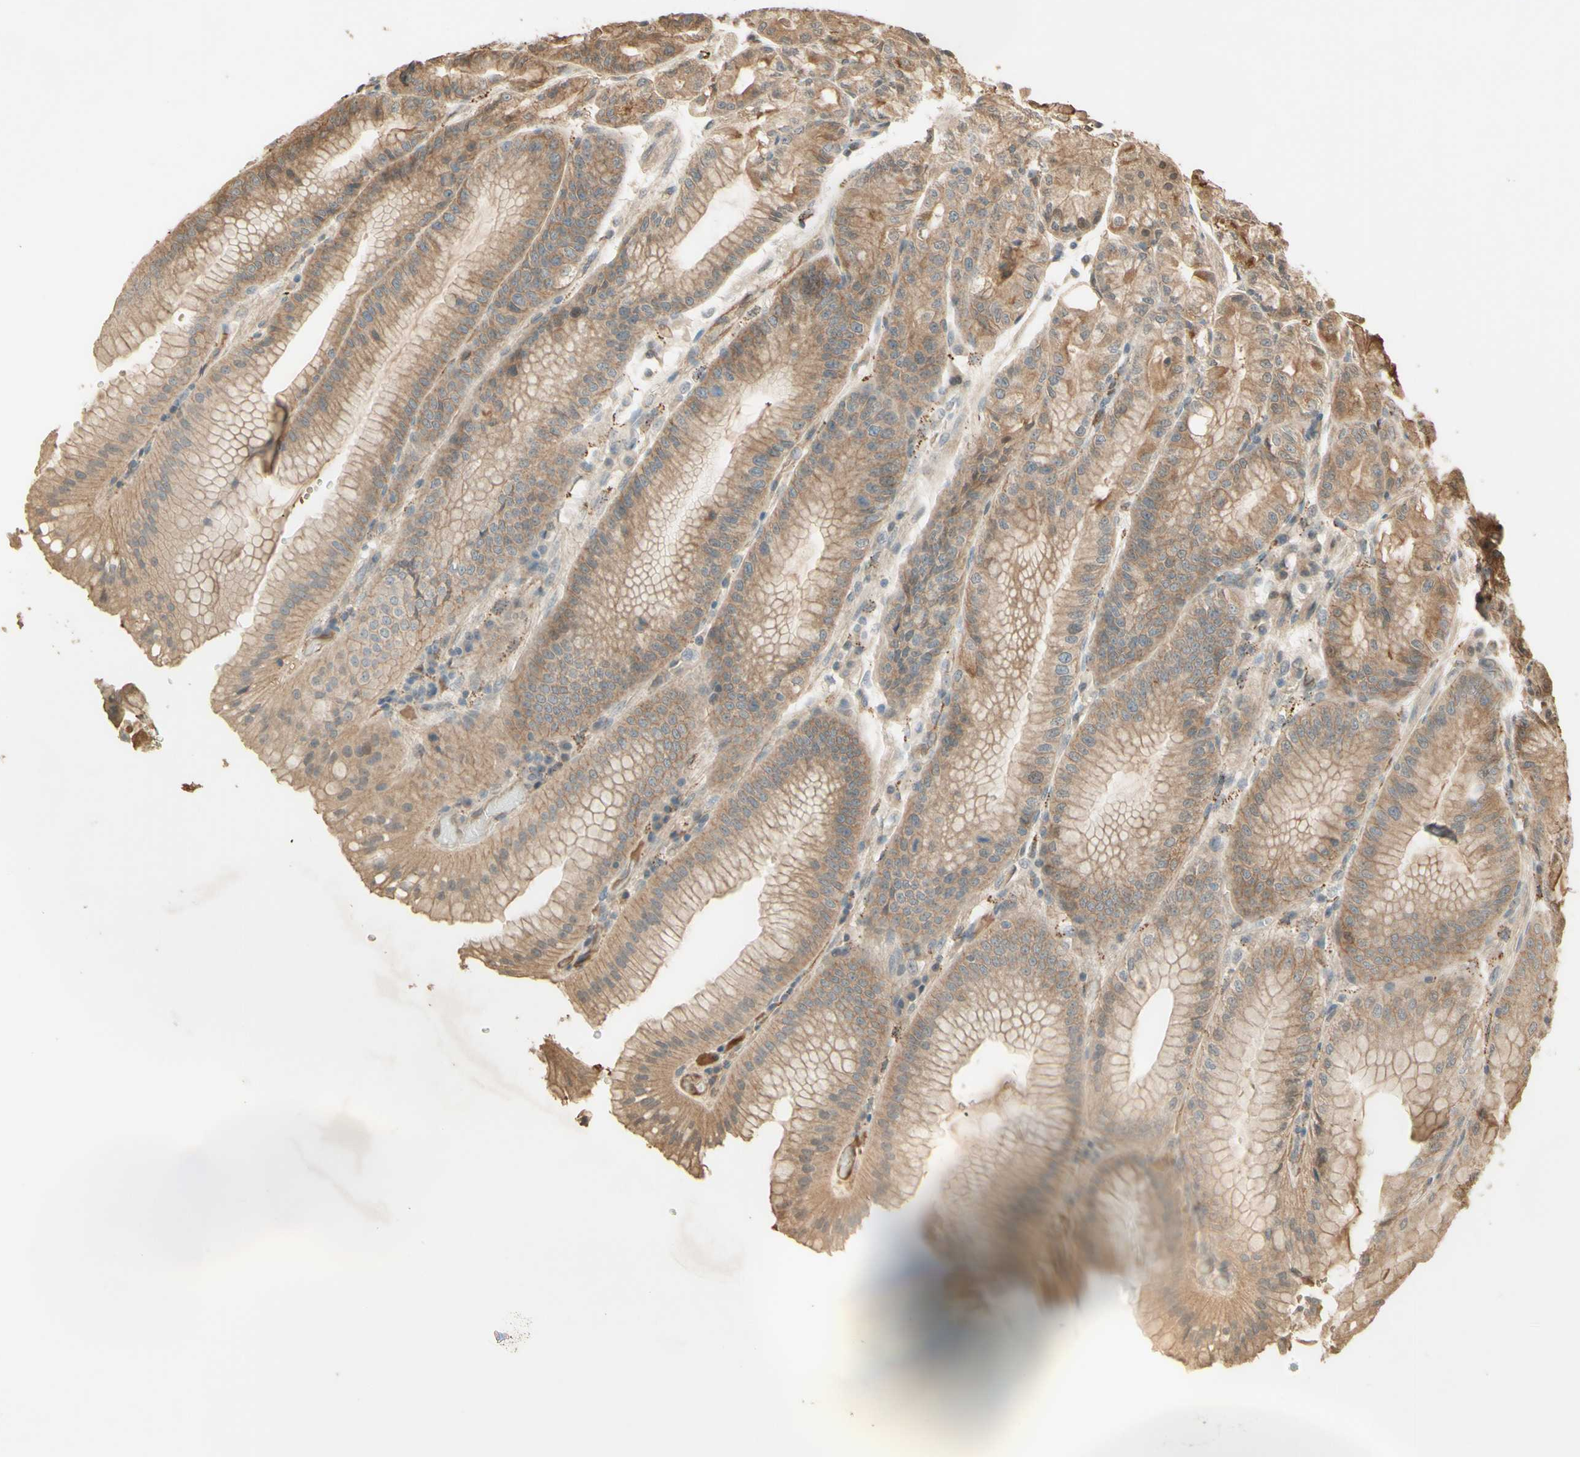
{"staining": {"intensity": "moderate", "quantity": ">75%", "location": "cytoplasmic/membranous"}, "tissue": "stomach", "cell_type": "Glandular cells", "image_type": "normal", "snomed": [{"axis": "morphology", "description": "Normal tissue, NOS"}, {"axis": "topography", "description": "Stomach, lower"}], "caption": "Protein expression analysis of unremarkable human stomach reveals moderate cytoplasmic/membranous expression in approximately >75% of glandular cells. The protein of interest is shown in brown color, while the nuclei are stained blue.", "gene": "SMAD9", "patient": {"sex": "male", "age": 71}}